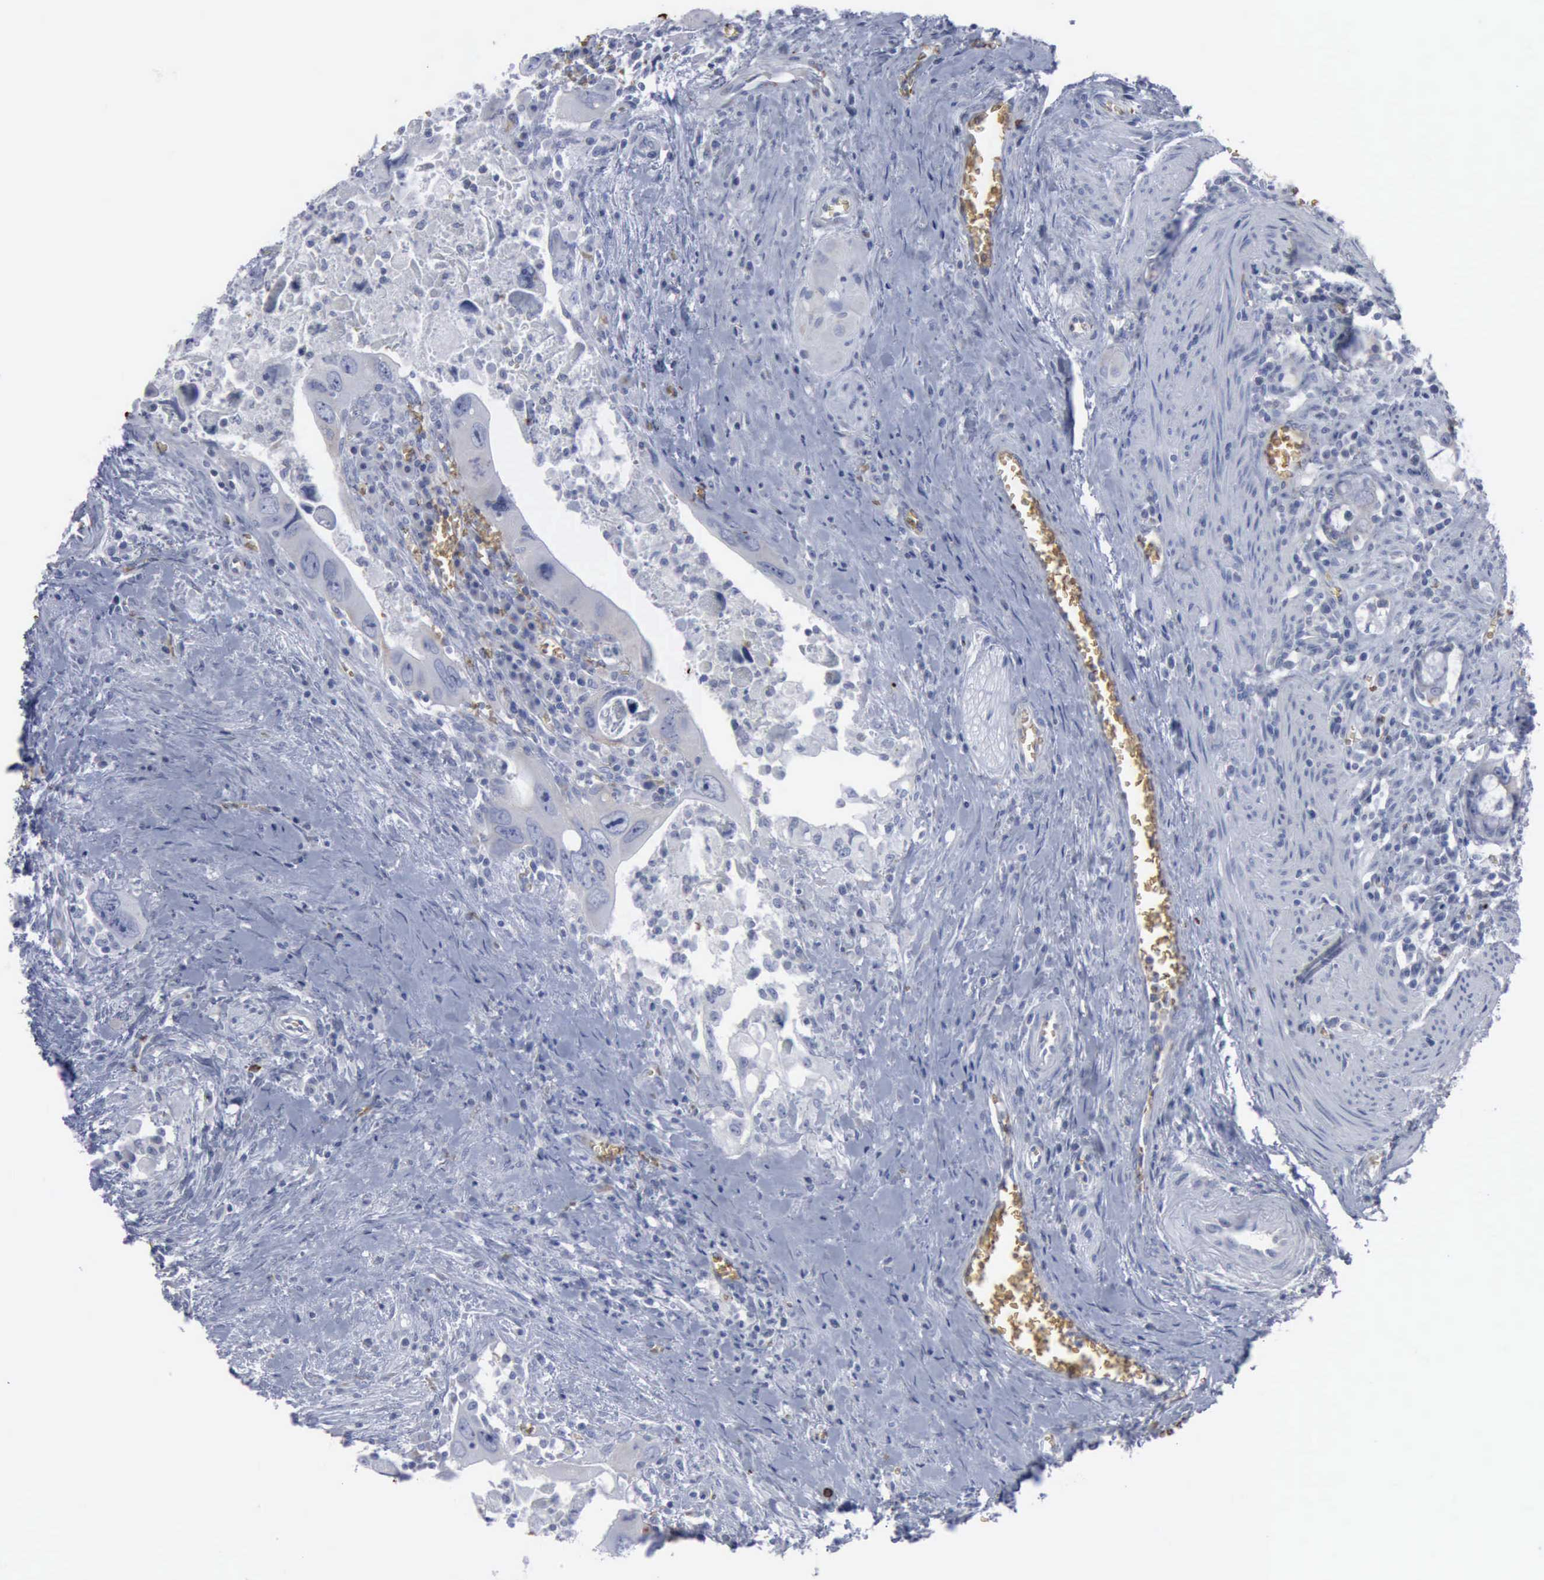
{"staining": {"intensity": "negative", "quantity": "none", "location": "none"}, "tissue": "colorectal cancer", "cell_type": "Tumor cells", "image_type": "cancer", "snomed": [{"axis": "morphology", "description": "Adenocarcinoma, NOS"}, {"axis": "topography", "description": "Rectum"}], "caption": "Tumor cells are negative for brown protein staining in colorectal cancer (adenocarcinoma). (Stains: DAB (3,3'-diaminobenzidine) IHC with hematoxylin counter stain, Microscopy: brightfield microscopy at high magnification).", "gene": "TGFB1", "patient": {"sex": "male", "age": 70}}